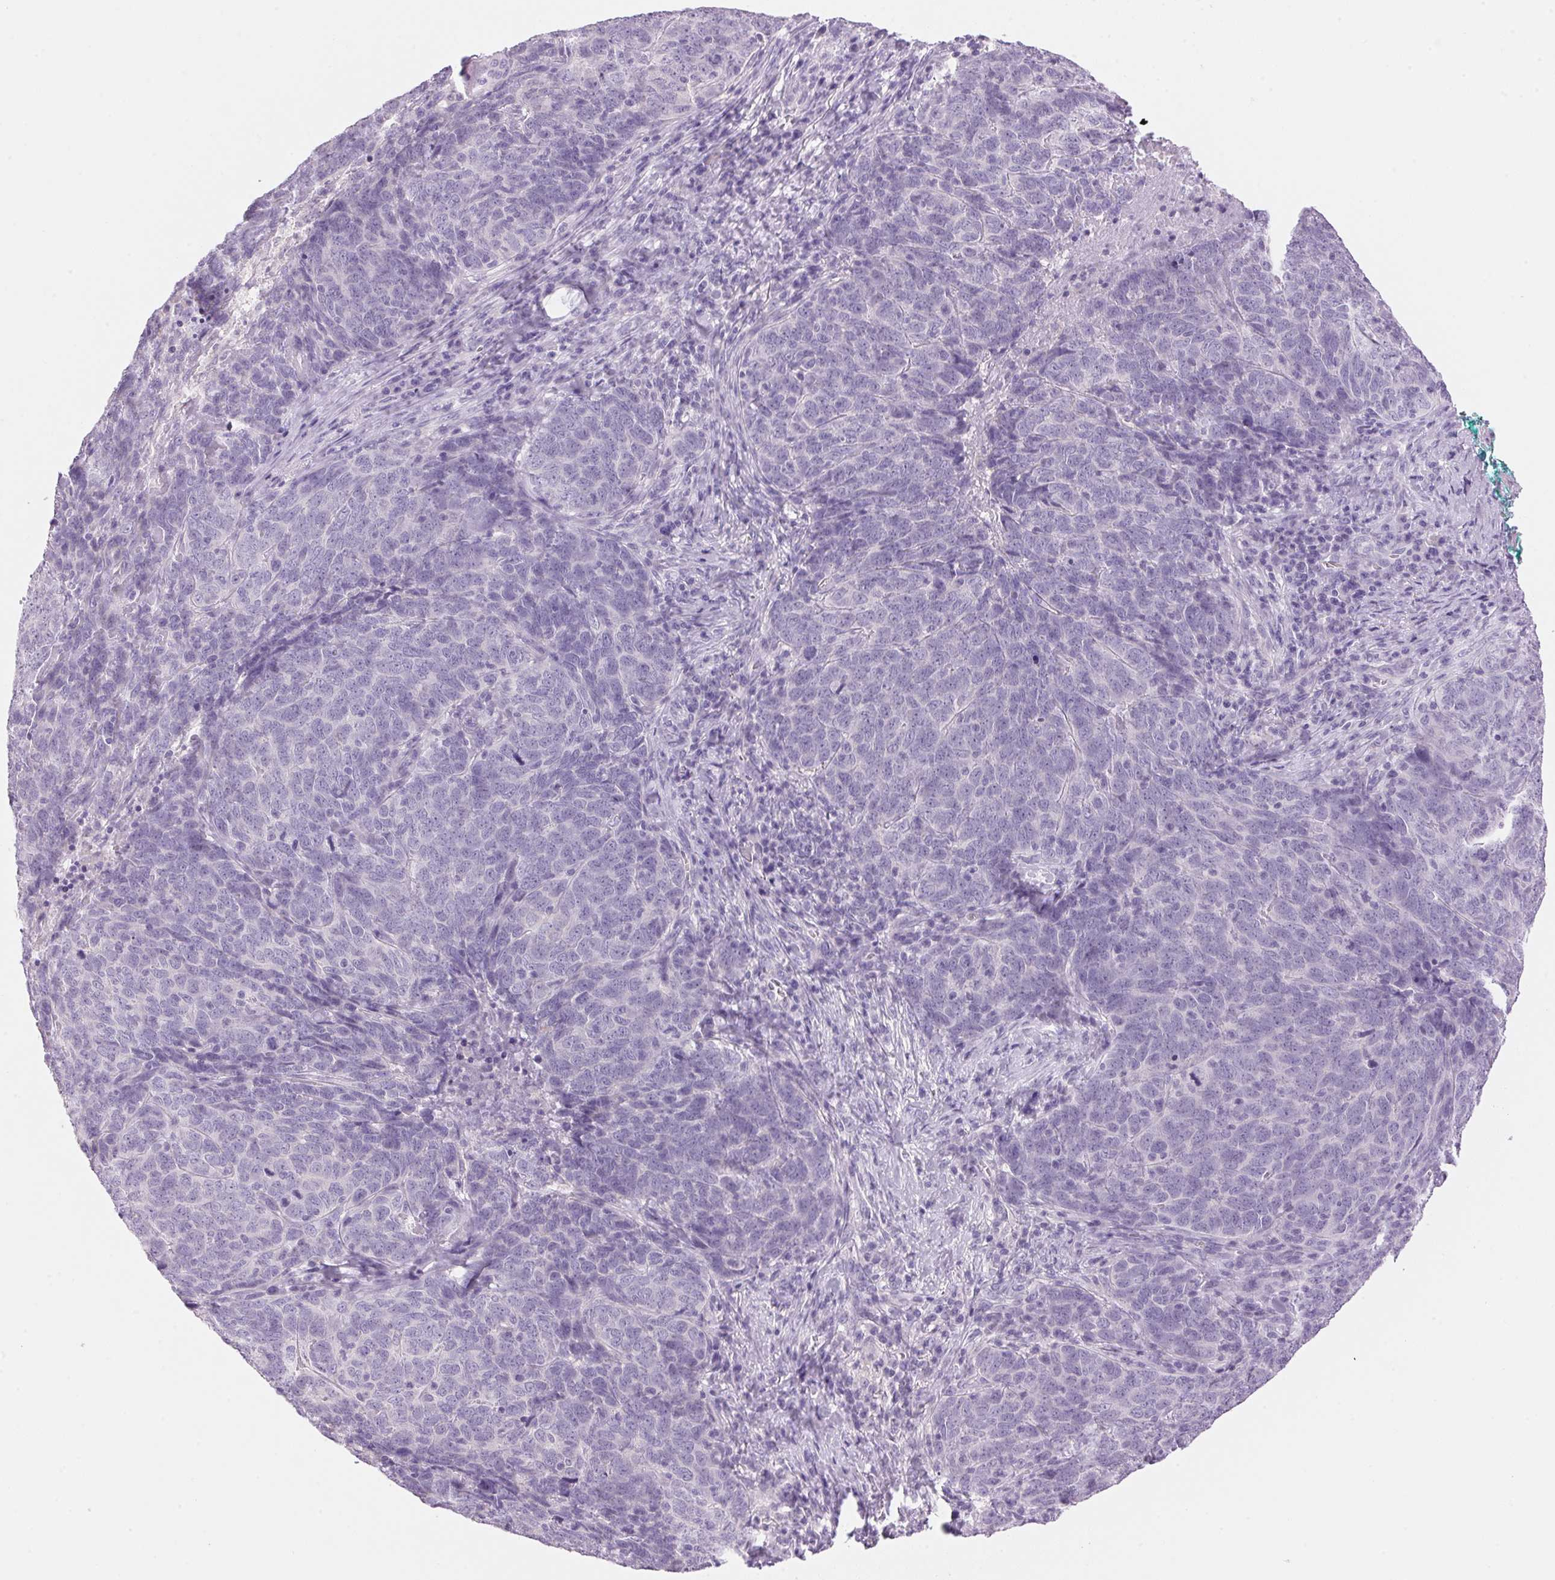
{"staining": {"intensity": "negative", "quantity": "none", "location": "none"}, "tissue": "skin cancer", "cell_type": "Tumor cells", "image_type": "cancer", "snomed": [{"axis": "morphology", "description": "Squamous cell carcinoma, NOS"}, {"axis": "topography", "description": "Skin"}, {"axis": "topography", "description": "Anal"}], "caption": "This is an IHC micrograph of squamous cell carcinoma (skin). There is no expression in tumor cells.", "gene": "HSD17B2", "patient": {"sex": "female", "age": 51}}